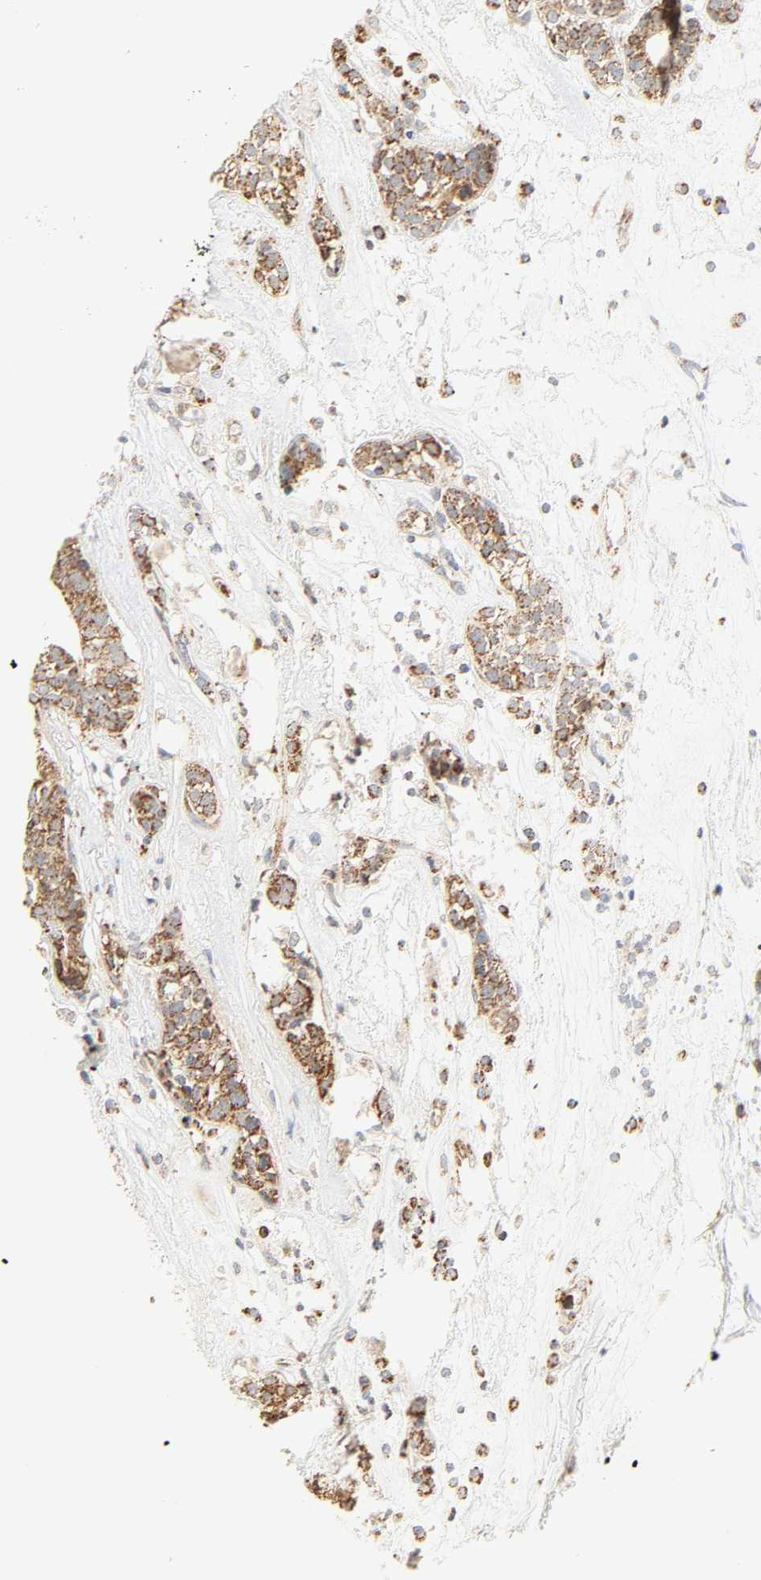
{"staining": {"intensity": "strong", "quantity": ">75%", "location": "cytoplasmic/membranous"}, "tissue": "head and neck cancer", "cell_type": "Tumor cells", "image_type": "cancer", "snomed": [{"axis": "morphology", "description": "Adenocarcinoma, NOS"}, {"axis": "topography", "description": "Salivary gland"}, {"axis": "topography", "description": "Head-Neck"}], "caption": "DAB immunohistochemical staining of human head and neck cancer reveals strong cytoplasmic/membranous protein positivity in about >75% of tumor cells.", "gene": "ZMAT5", "patient": {"sex": "female", "age": 65}}